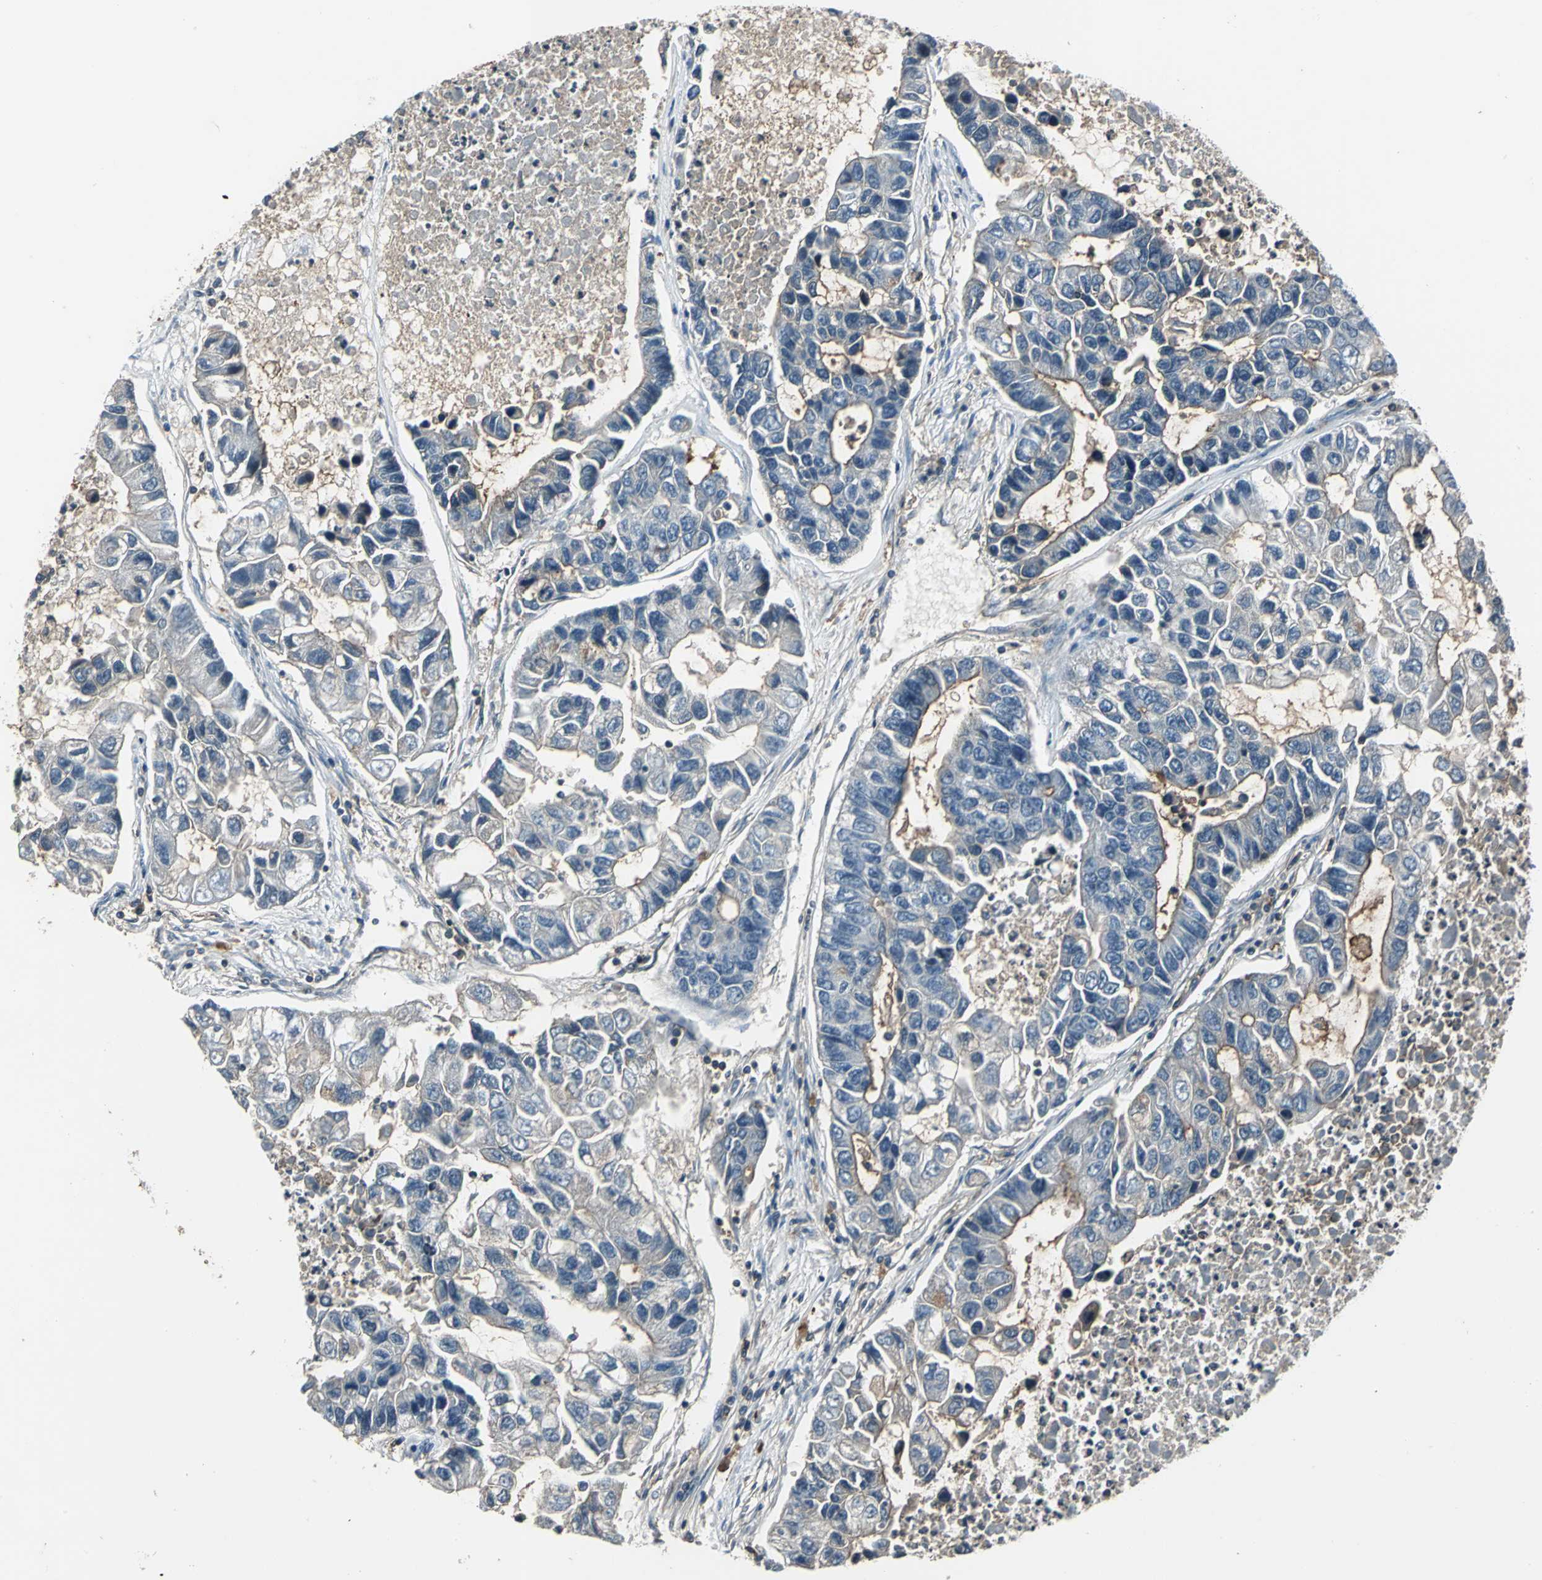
{"staining": {"intensity": "negative", "quantity": "none", "location": "none"}, "tissue": "lung cancer", "cell_type": "Tumor cells", "image_type": "cancer", "snomed": [{"axis": "morphology", "description": "Adenocarcinoma, NOS"}, {"axis": "topography", "description": "Lung"}], "caption": "This is an IHC photomicrograph of adenocarcinoma (lung). There is no staining in tumor cells.", "gene": "NR2C2", "patient": {"sex": "female", "age": 51}}